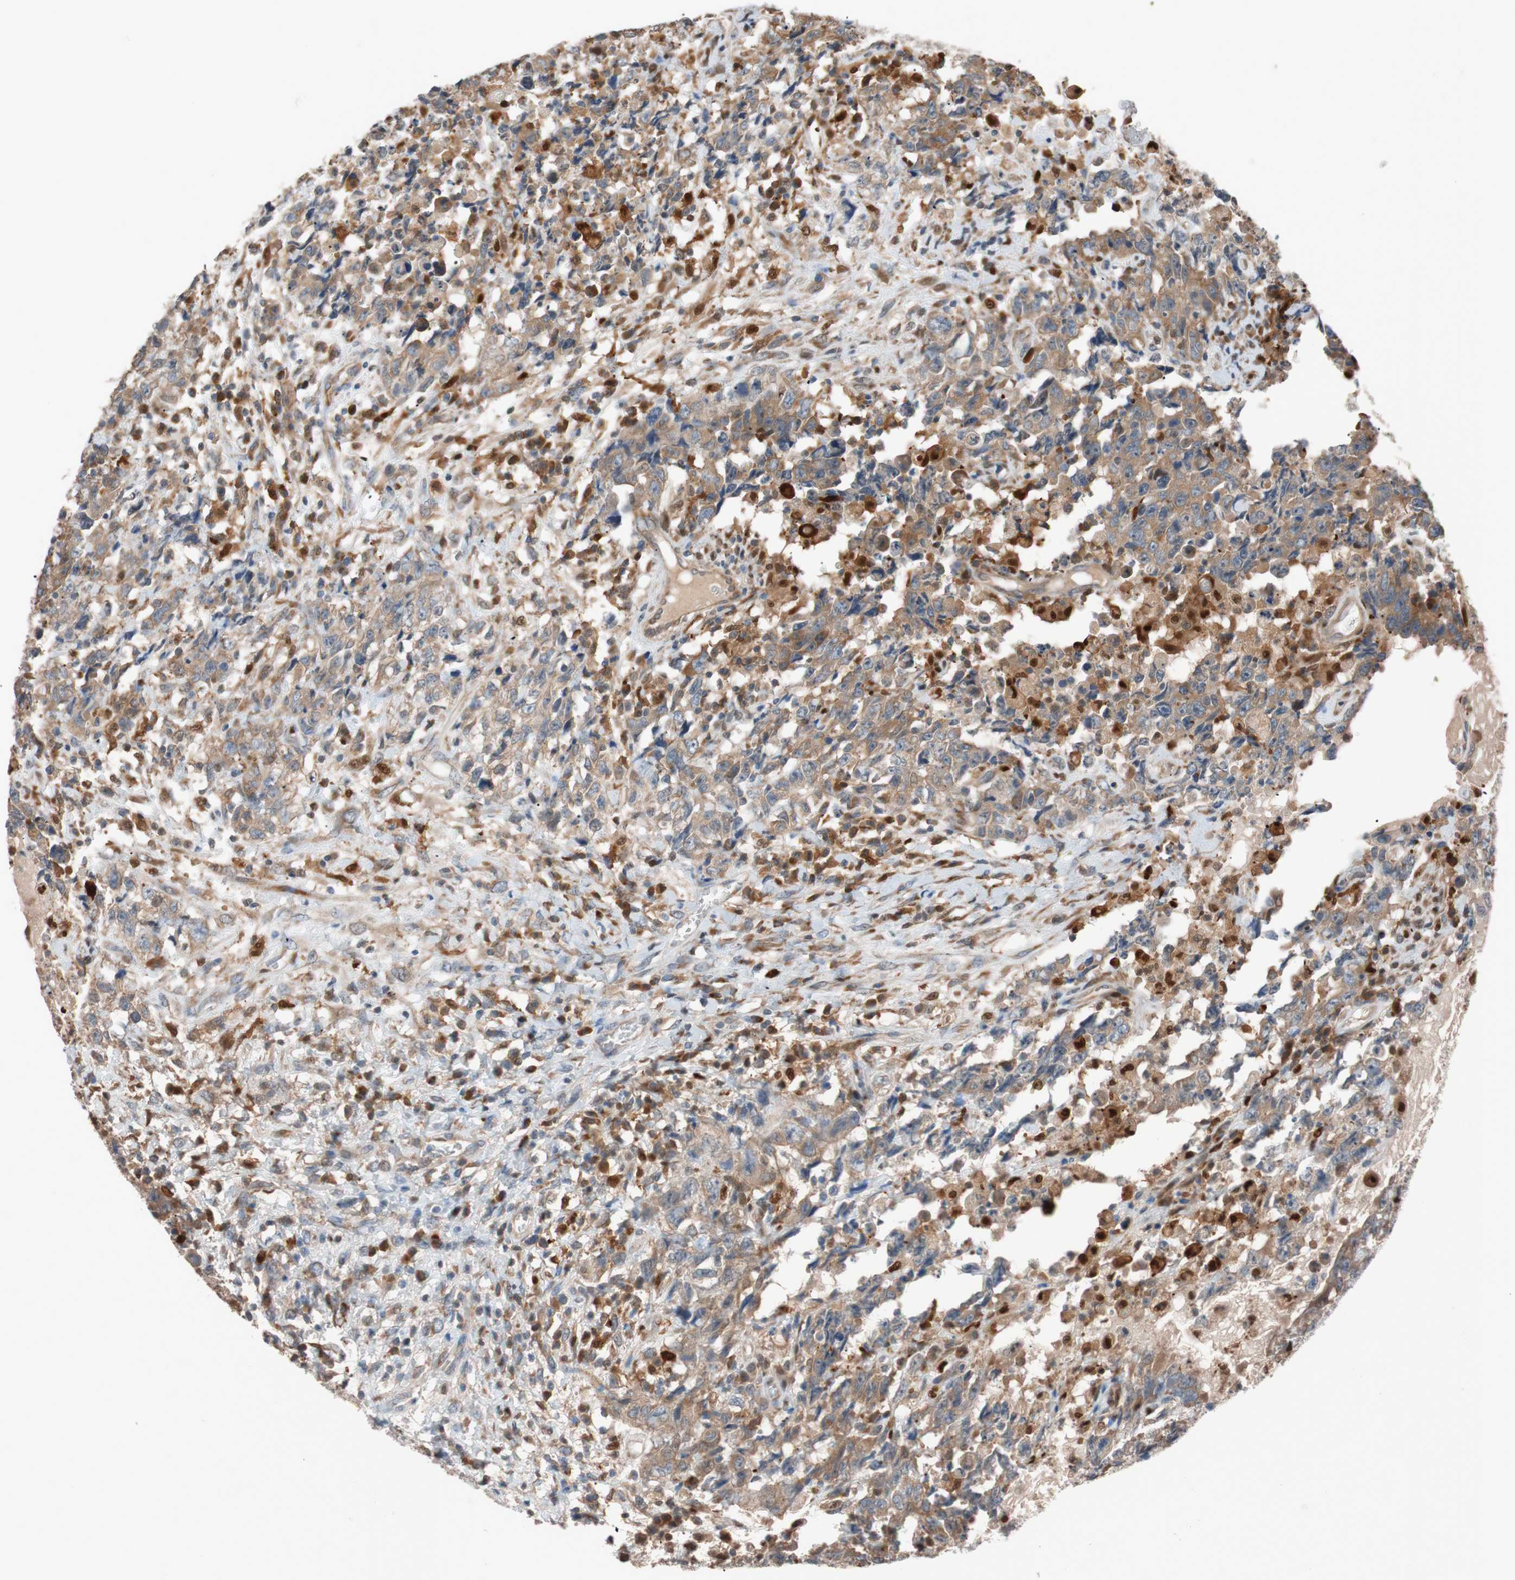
{"staining": {"intensity": "moderate", "quantity": ">75%", "location": "cytoplasmic/membranous"}, "tissue": "testis cancer", "cell_type": "Tumor cells", "image_type": "cancer", "snomed": [{"axis": "morphology", "description": "Carcinoma, Embryonal, NOS"}, {"axis": "topography", "description": "Testis"}], "caption": "Testis cancer (embryonal carcinoma) was stained to show a protein in brown. There is medium levels of moderate cytoplasmic/membranous staining in approximately >75% of tumor cells.", "gene": "FAAH", "patient": {"sex": "male", "age": 26}}